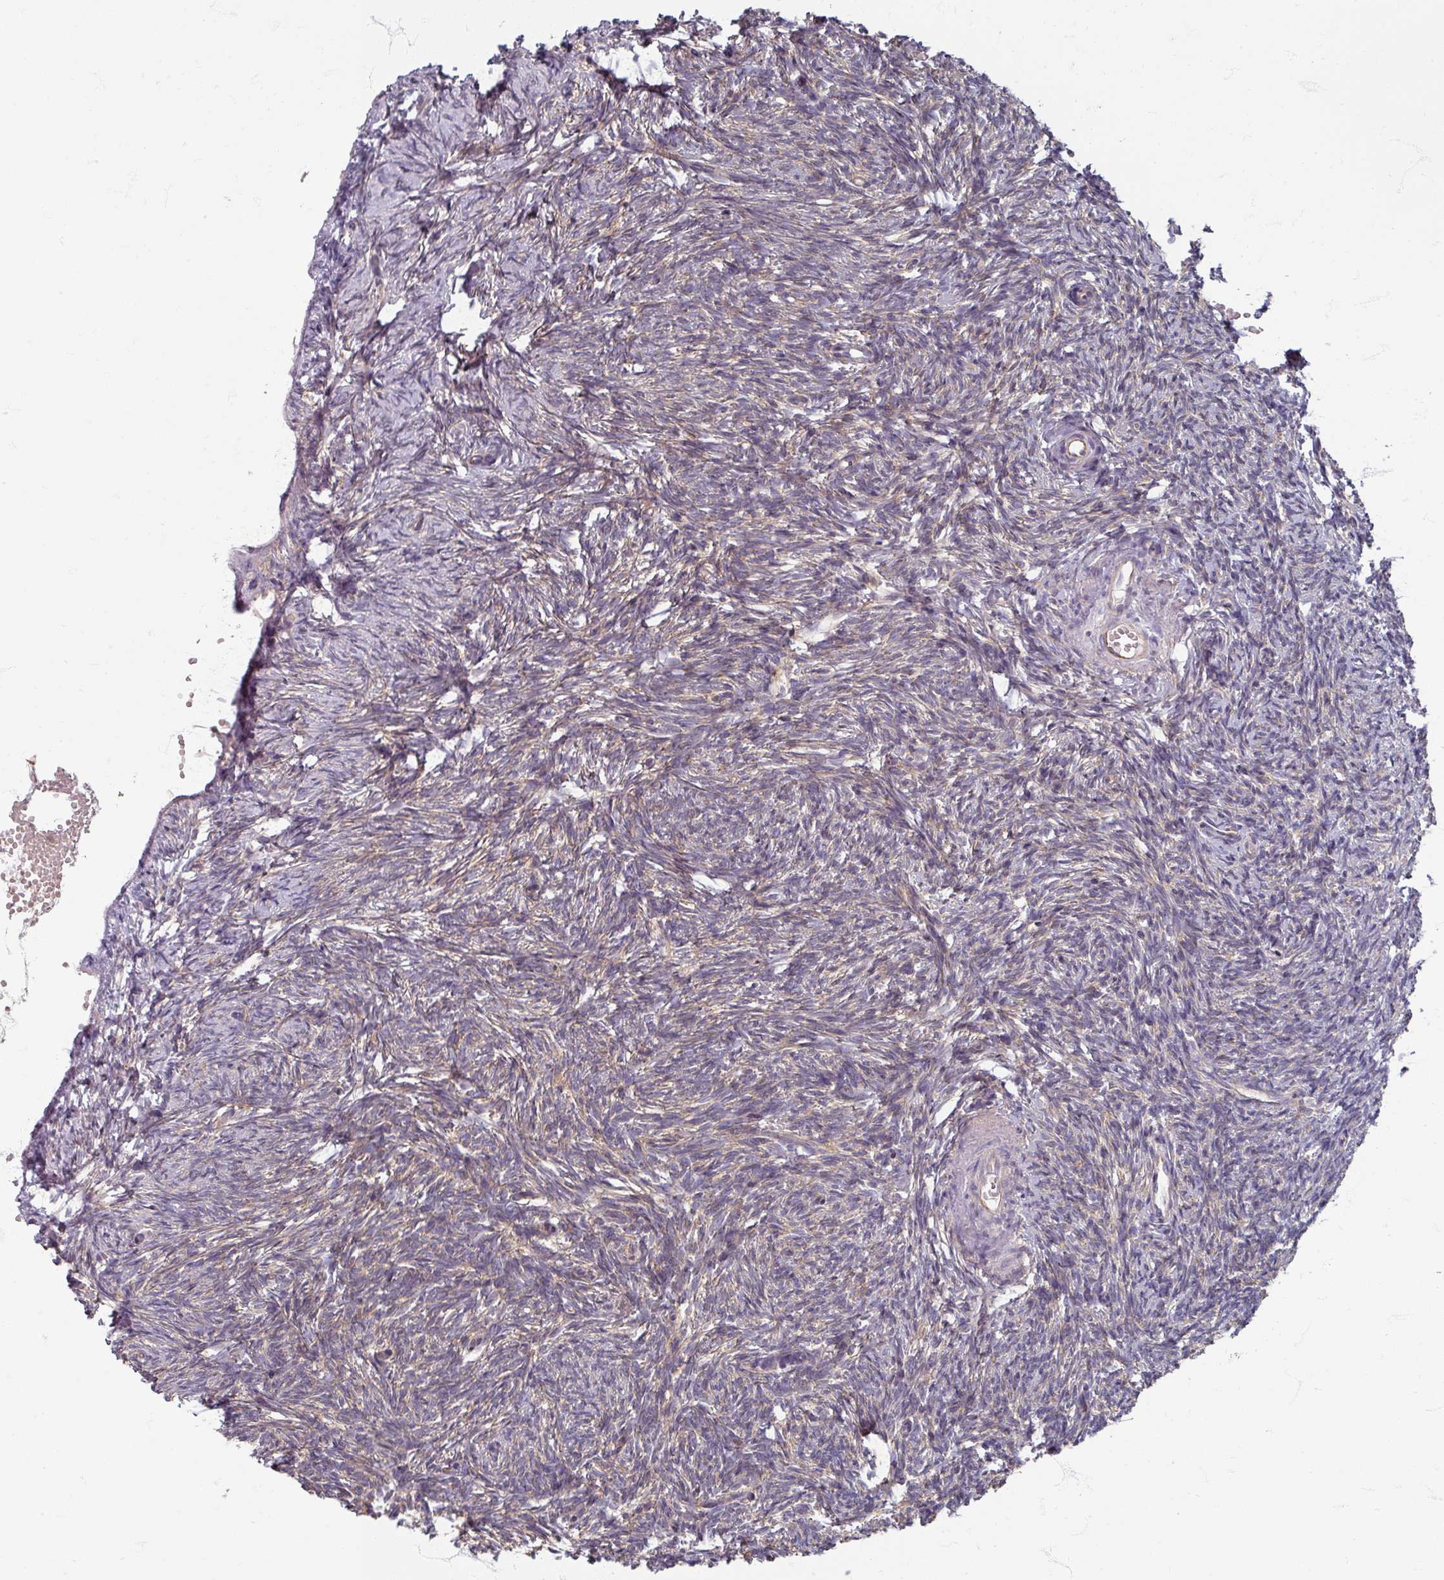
{"staining": {"intensity": "weak", "quantity": ">75%", "location": "cytoplasmic/membranous"}, "tissue": "ovary", "cell_type": "Follicle cells", "image_type": "normal", "snomed": [{"axis": "morphology", "description": "Normal tissue, NOS"}, {"axis": "topography", "description": "Ovary"}], "caption": "A high-resolution micrograph shows IHC staining of unremarkable ovary, which shows weak cytoplasmic/membranous staining in about >75% of follicle cells.", "gene": "STAM", "patient": {"sex": "female", "age": 51}}